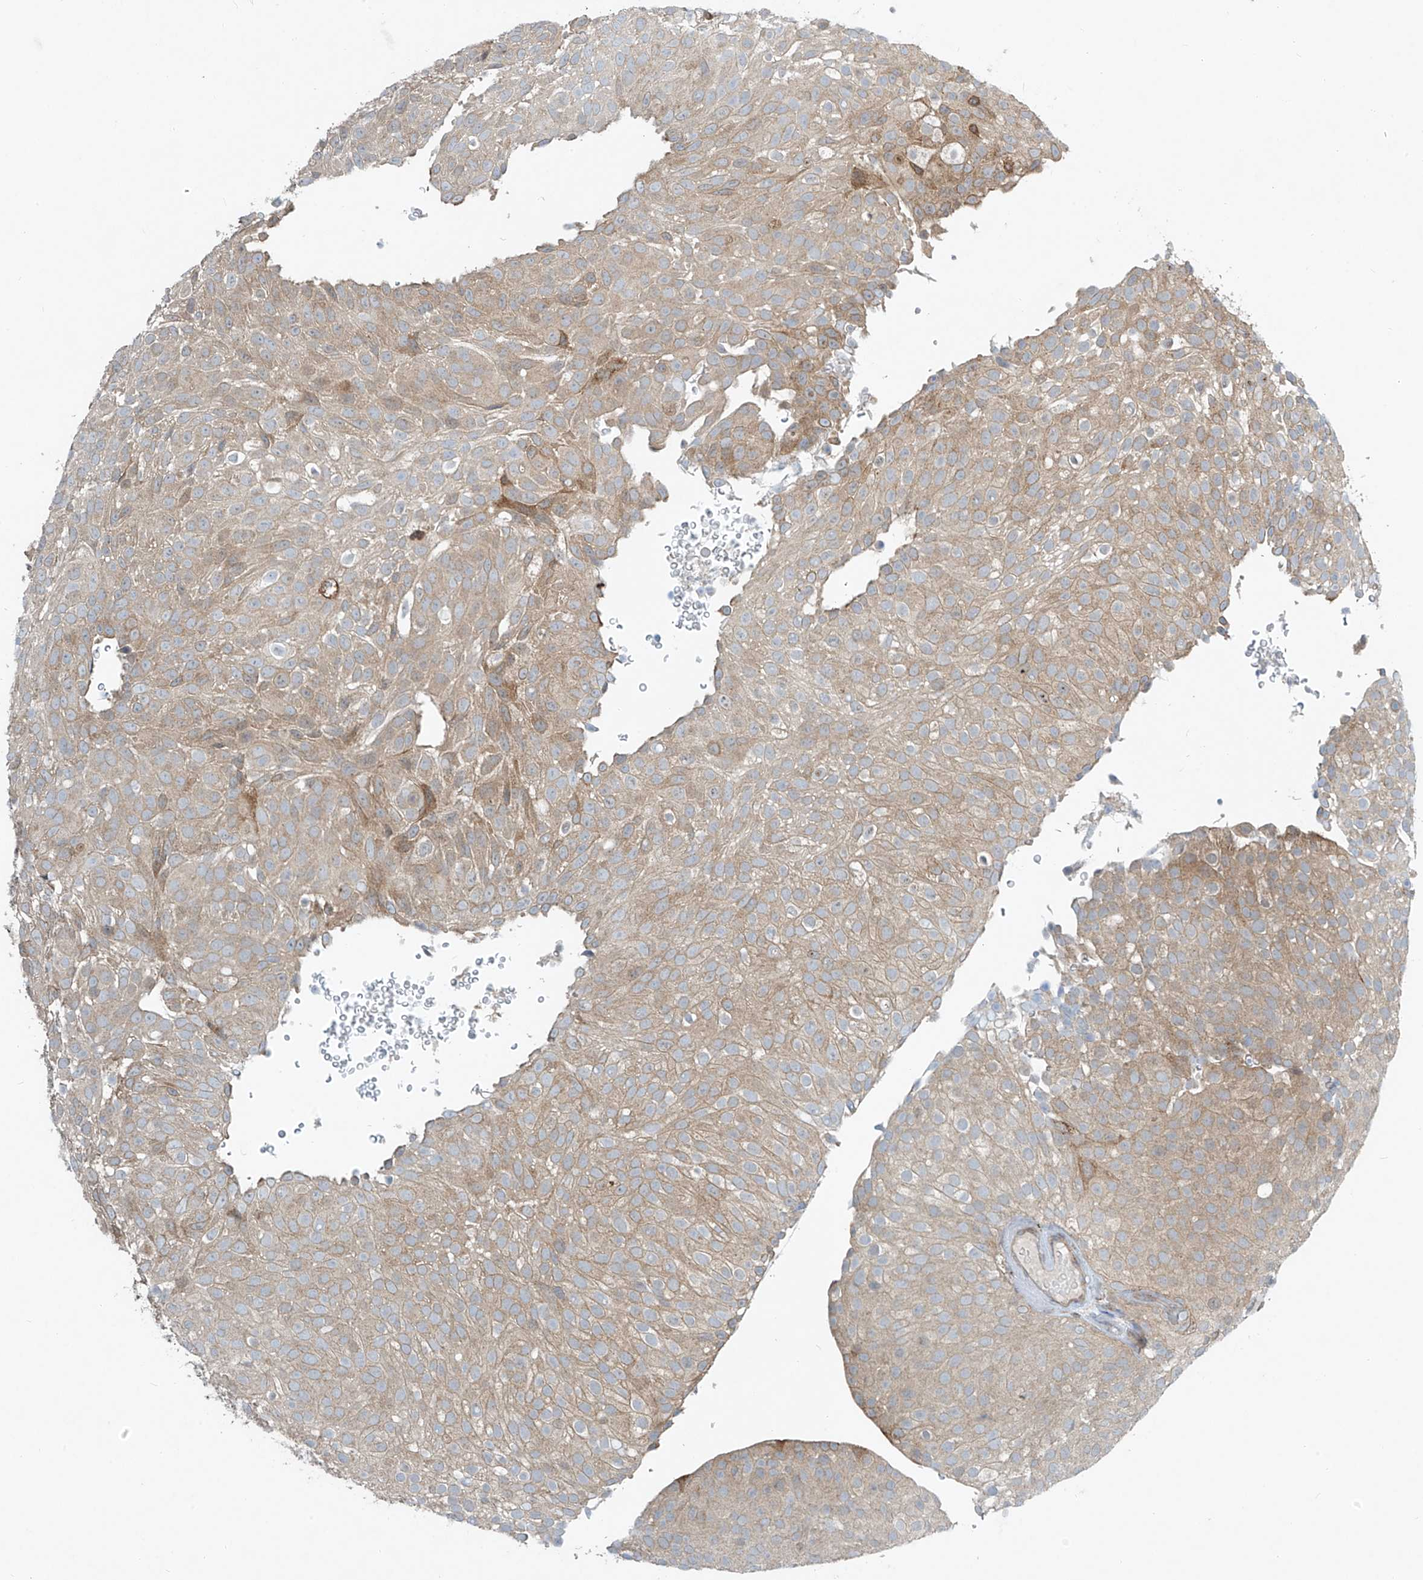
{"staining": {"intensity": "weak", "quantity": "25%-75%", "location": "cytoplasmic/membranous"}, "tissue": "urothelial cancer", "cell_type": "Tumor cells", "image_type": "cancer", "snomed": [{"axis": "morphology", "description": "Urothelial carcinoma, Low grade"}, {"axis": "topography", "description": "Urinary bladder"}], "caption": "Urothelial cancer stained with DAB (3,3'-diaminobenzidine) immunohistochemistry demonstrates low levels of weak cytoplasmic/membranous staining in about 25%-75% of tumor cells.", "gene": "PPCS", "patient": {"sex": "male", "age": 78}}